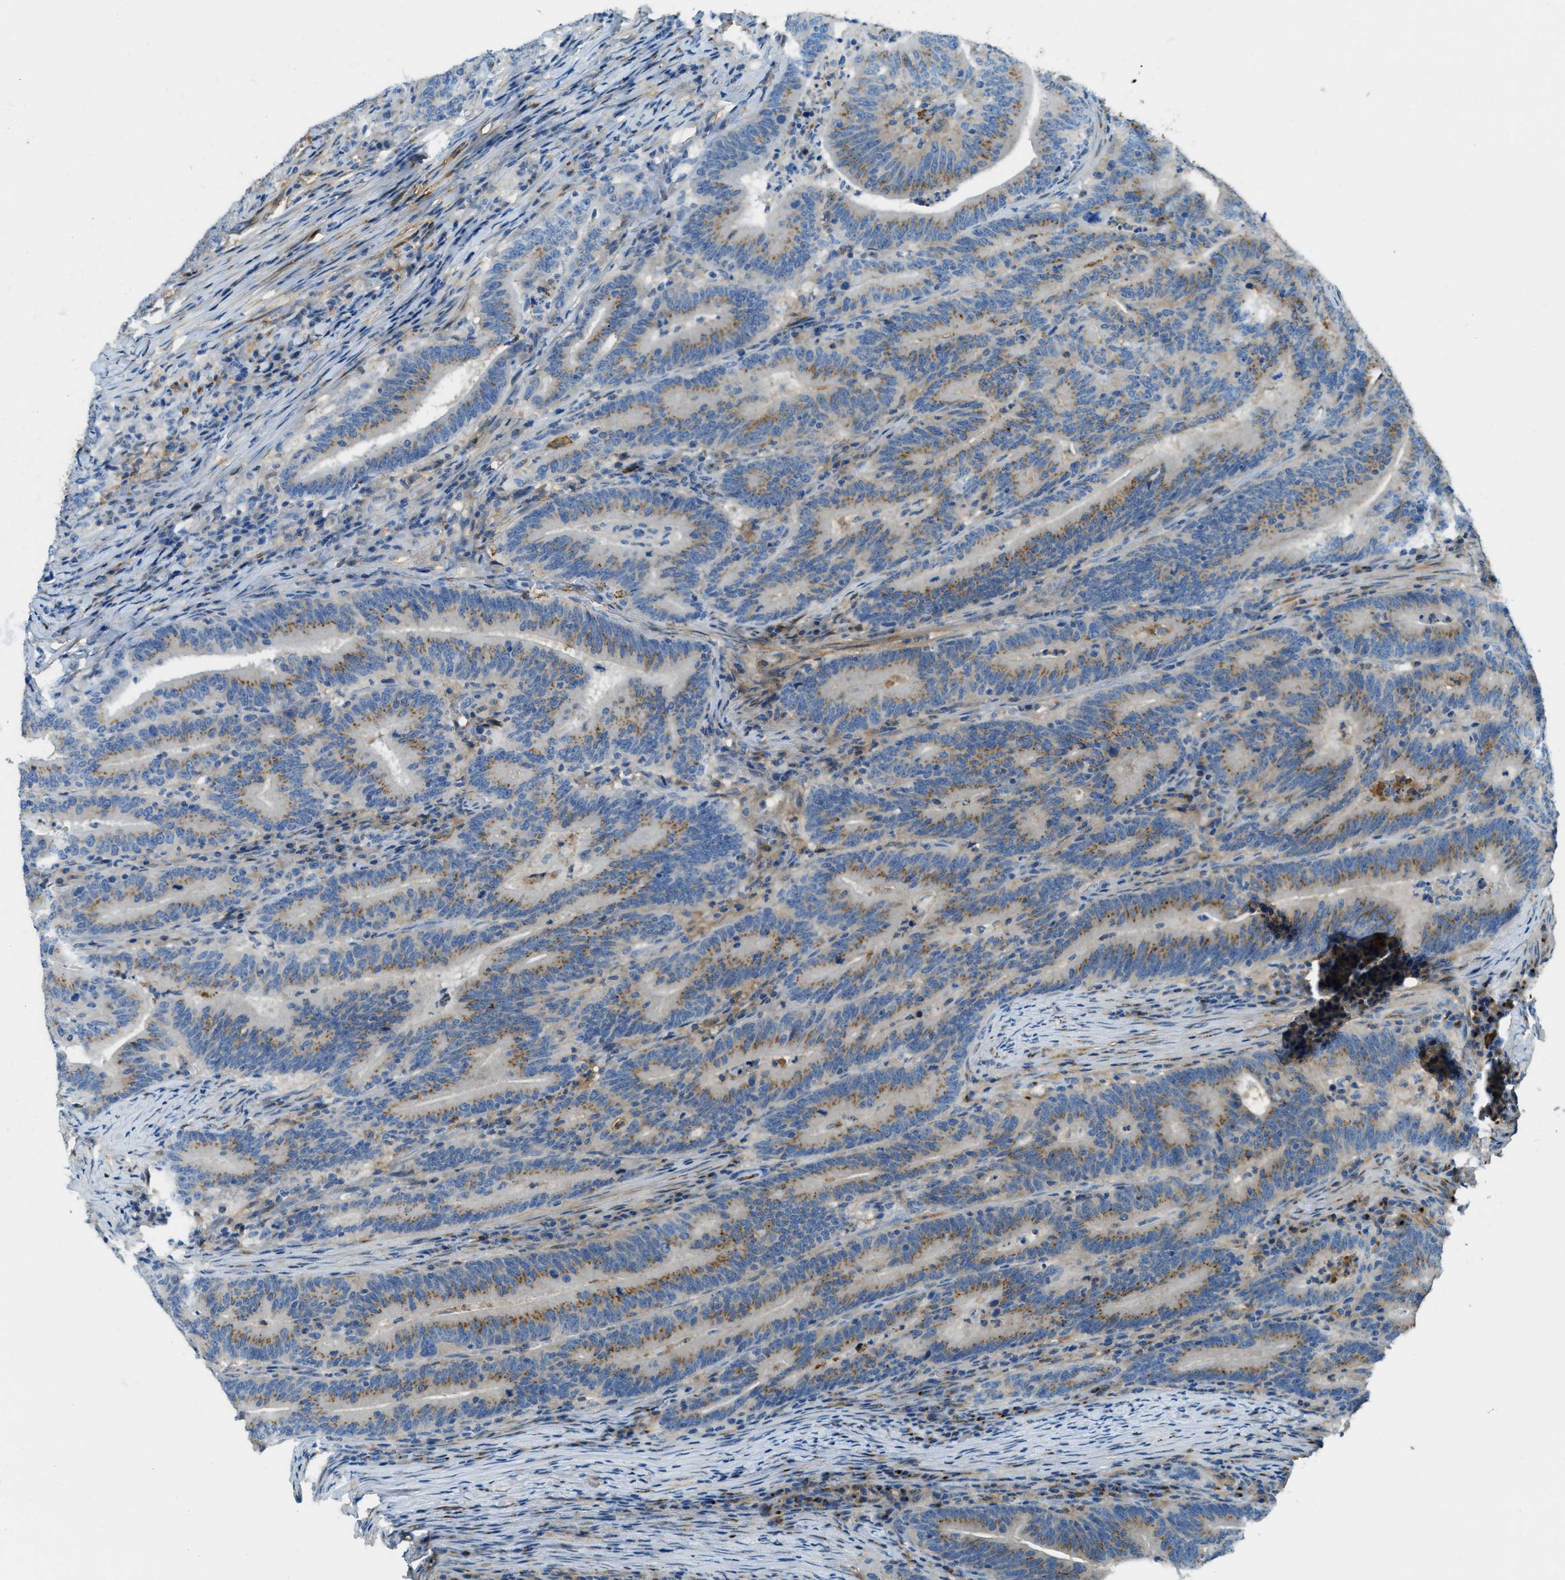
{"staining": {"intensity": "moderate", "quantity": "25%-75%", "location": "cytoplasmic/membranous"}, "tissue": "colorectal cancer", "cell_type": "Tumor cells", "image_type": "cancer", "snomed": [{"axis": "morphology", "description": "Adenocarcinoma, NOS"}, {"axis": "topography", "description": "Colon"}], "caption": "The histopathology image shows immunohistochemical staining of colorectal cancer. There is moderate cytoplasmic/membranous staining is present in approximately 25%-75% of tumor cells.", "gene": "TRIM59", "patient": {"sex": "female", "age": 66}}